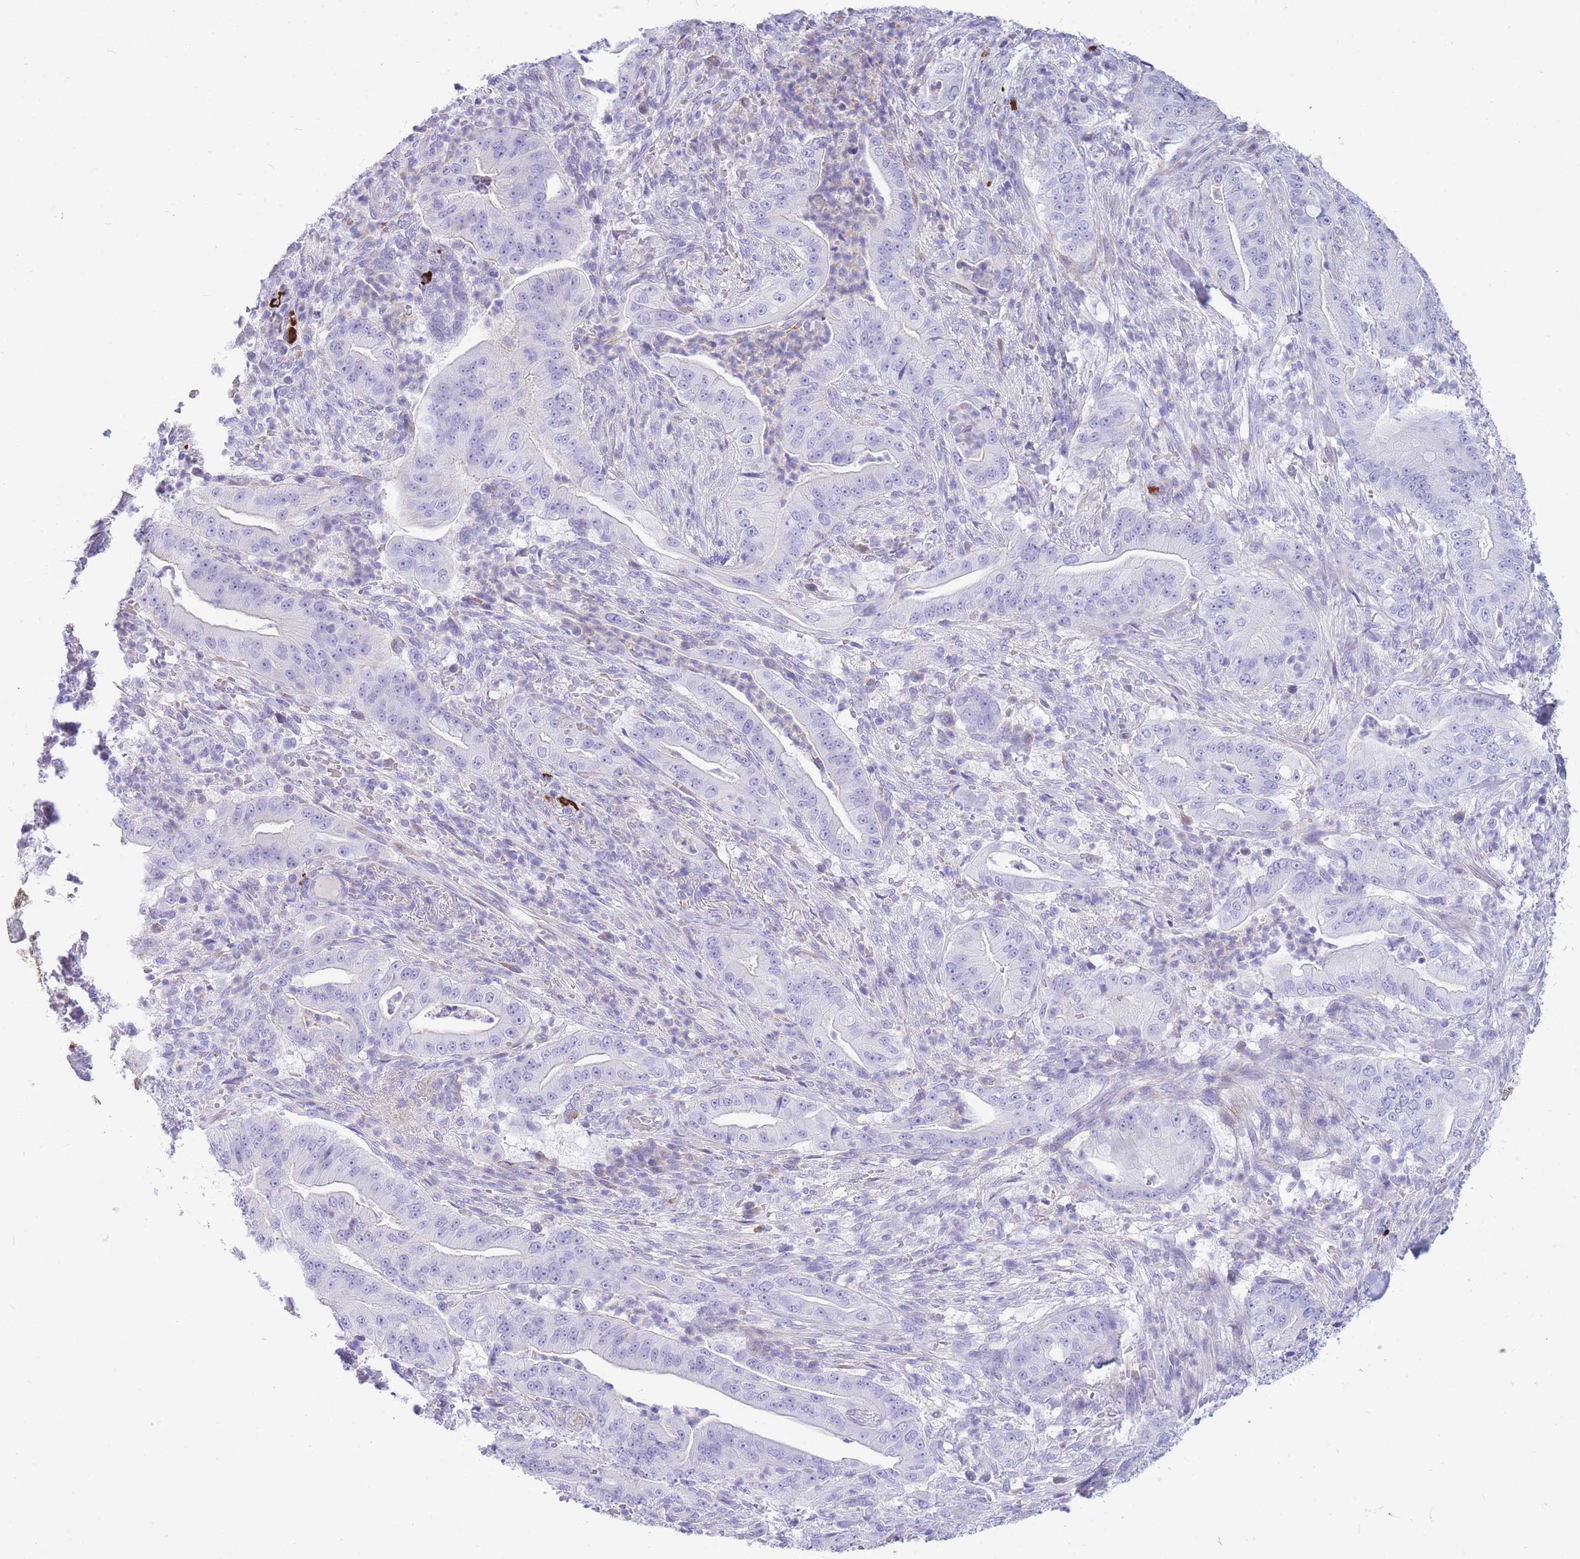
{"staining": {"intensity": "negative", "quantity": "none", "location": "none"}, "tissue": "pancreatic cancer", "cell_type": "Tumor cells", "image_type": "cancer", "snomed": [{"axis": "morphology", "description": "Adenocarcinoma, NOS"}, {"axis": "topography", "description": "Pancreas"}], "caption": "Photomicrograph shows no significant protein staining in tumor cells of pancreatic adenocarcinoma.", "gene": "ZFP62", "patient": {"sex": "male", "age": 71}}